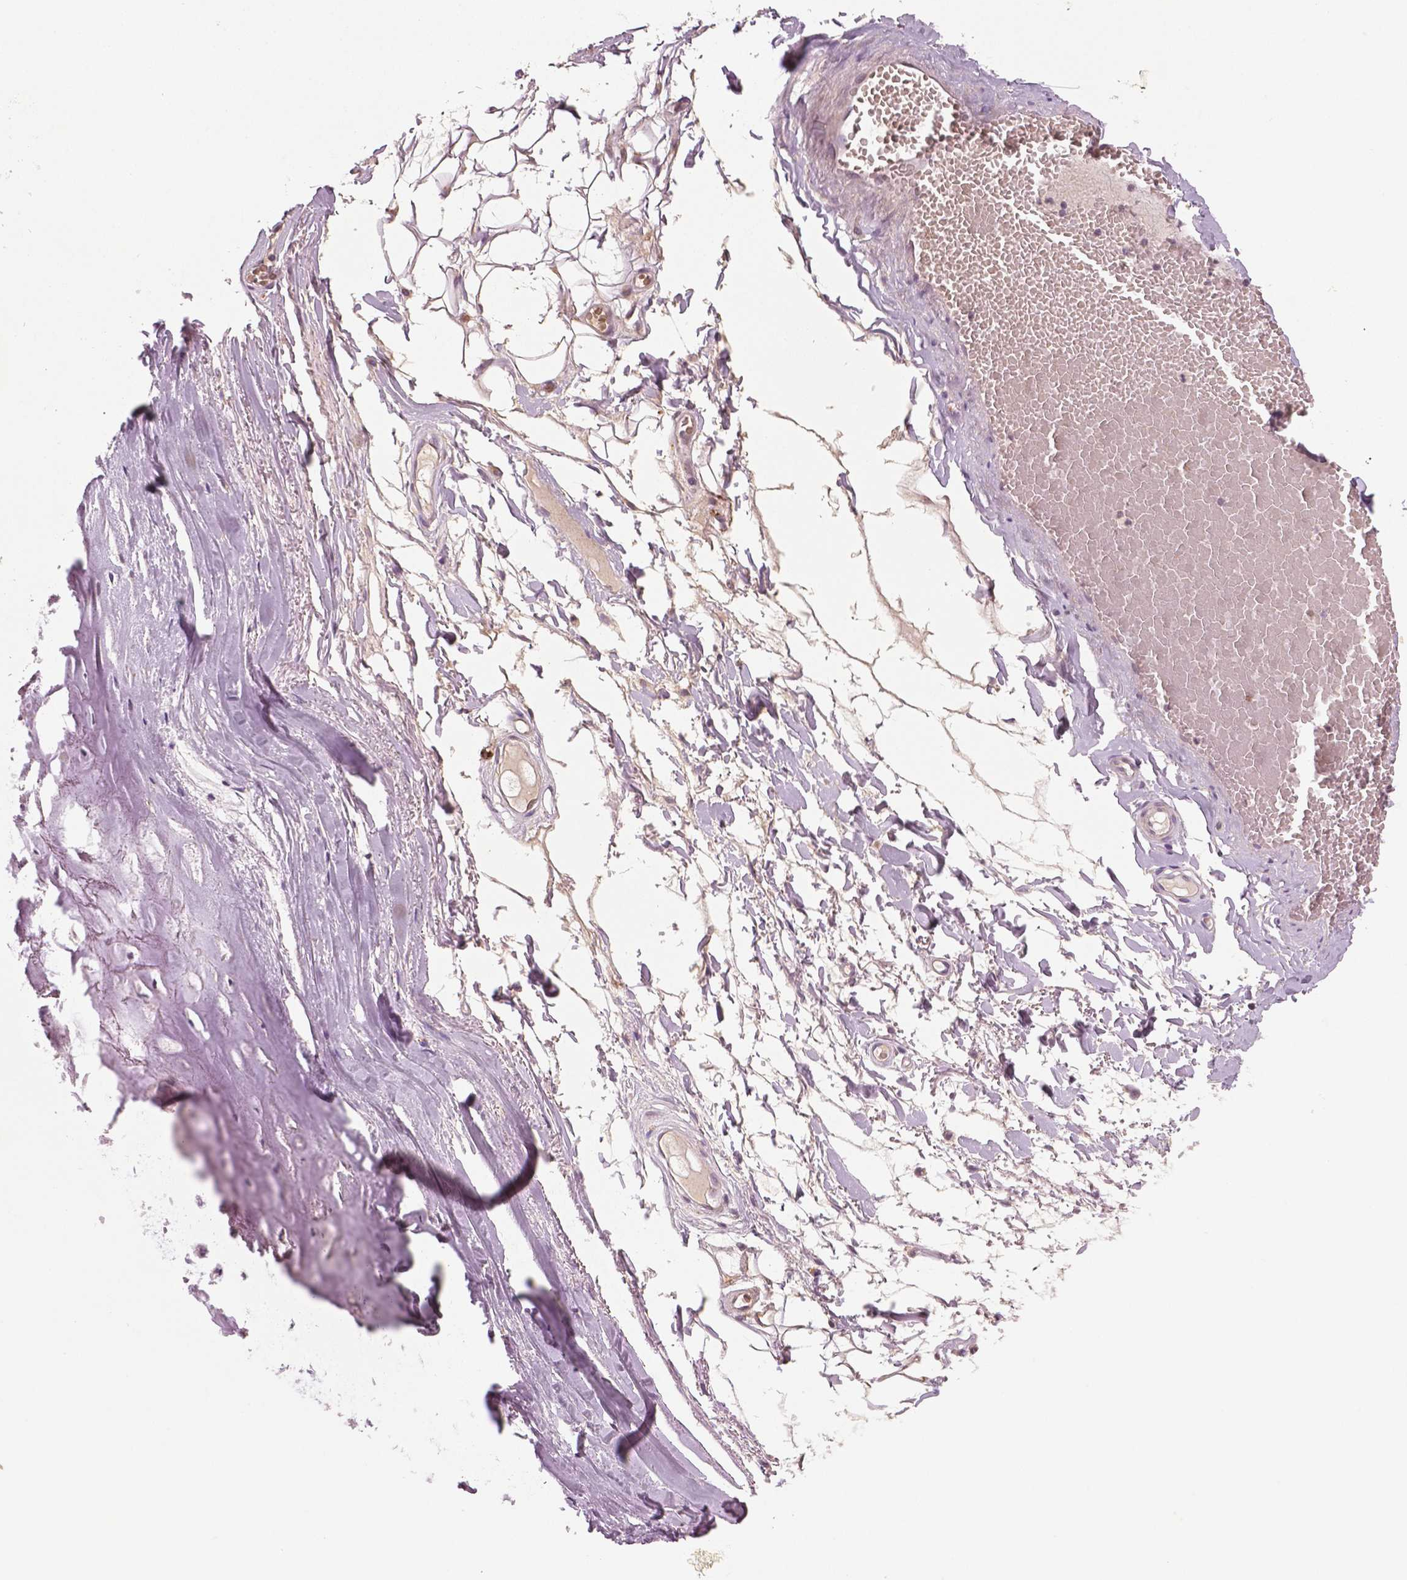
{"staining": {"intensity": "moderate", "quantity": "<25%", "location": "nuclear"}, "tissue": "adipose tissue", "cell_type": "Adipocytes", "image_type": "normal", "snomed": [{"axis": "morphology", "description": "Normal tissue, NOS"}, {"axis": "topography", "description": "Lymph node"}, {"axis": "topography", "description": "Cartilage tissue"}, {"axis": "topography", "description": "Nasopharynx"}], "caption": "Immunohistochemical staining of unremarkable adipose tissue displays low levels of moderate nuclear staining in approximately <25% of adipocytes. (DAB (3,3'-diaminobenzidine) = brown stain, brightfield microscopy at high magnification).", "gene": "MKI67", "patient": {"sex": "male", "age": 63}}